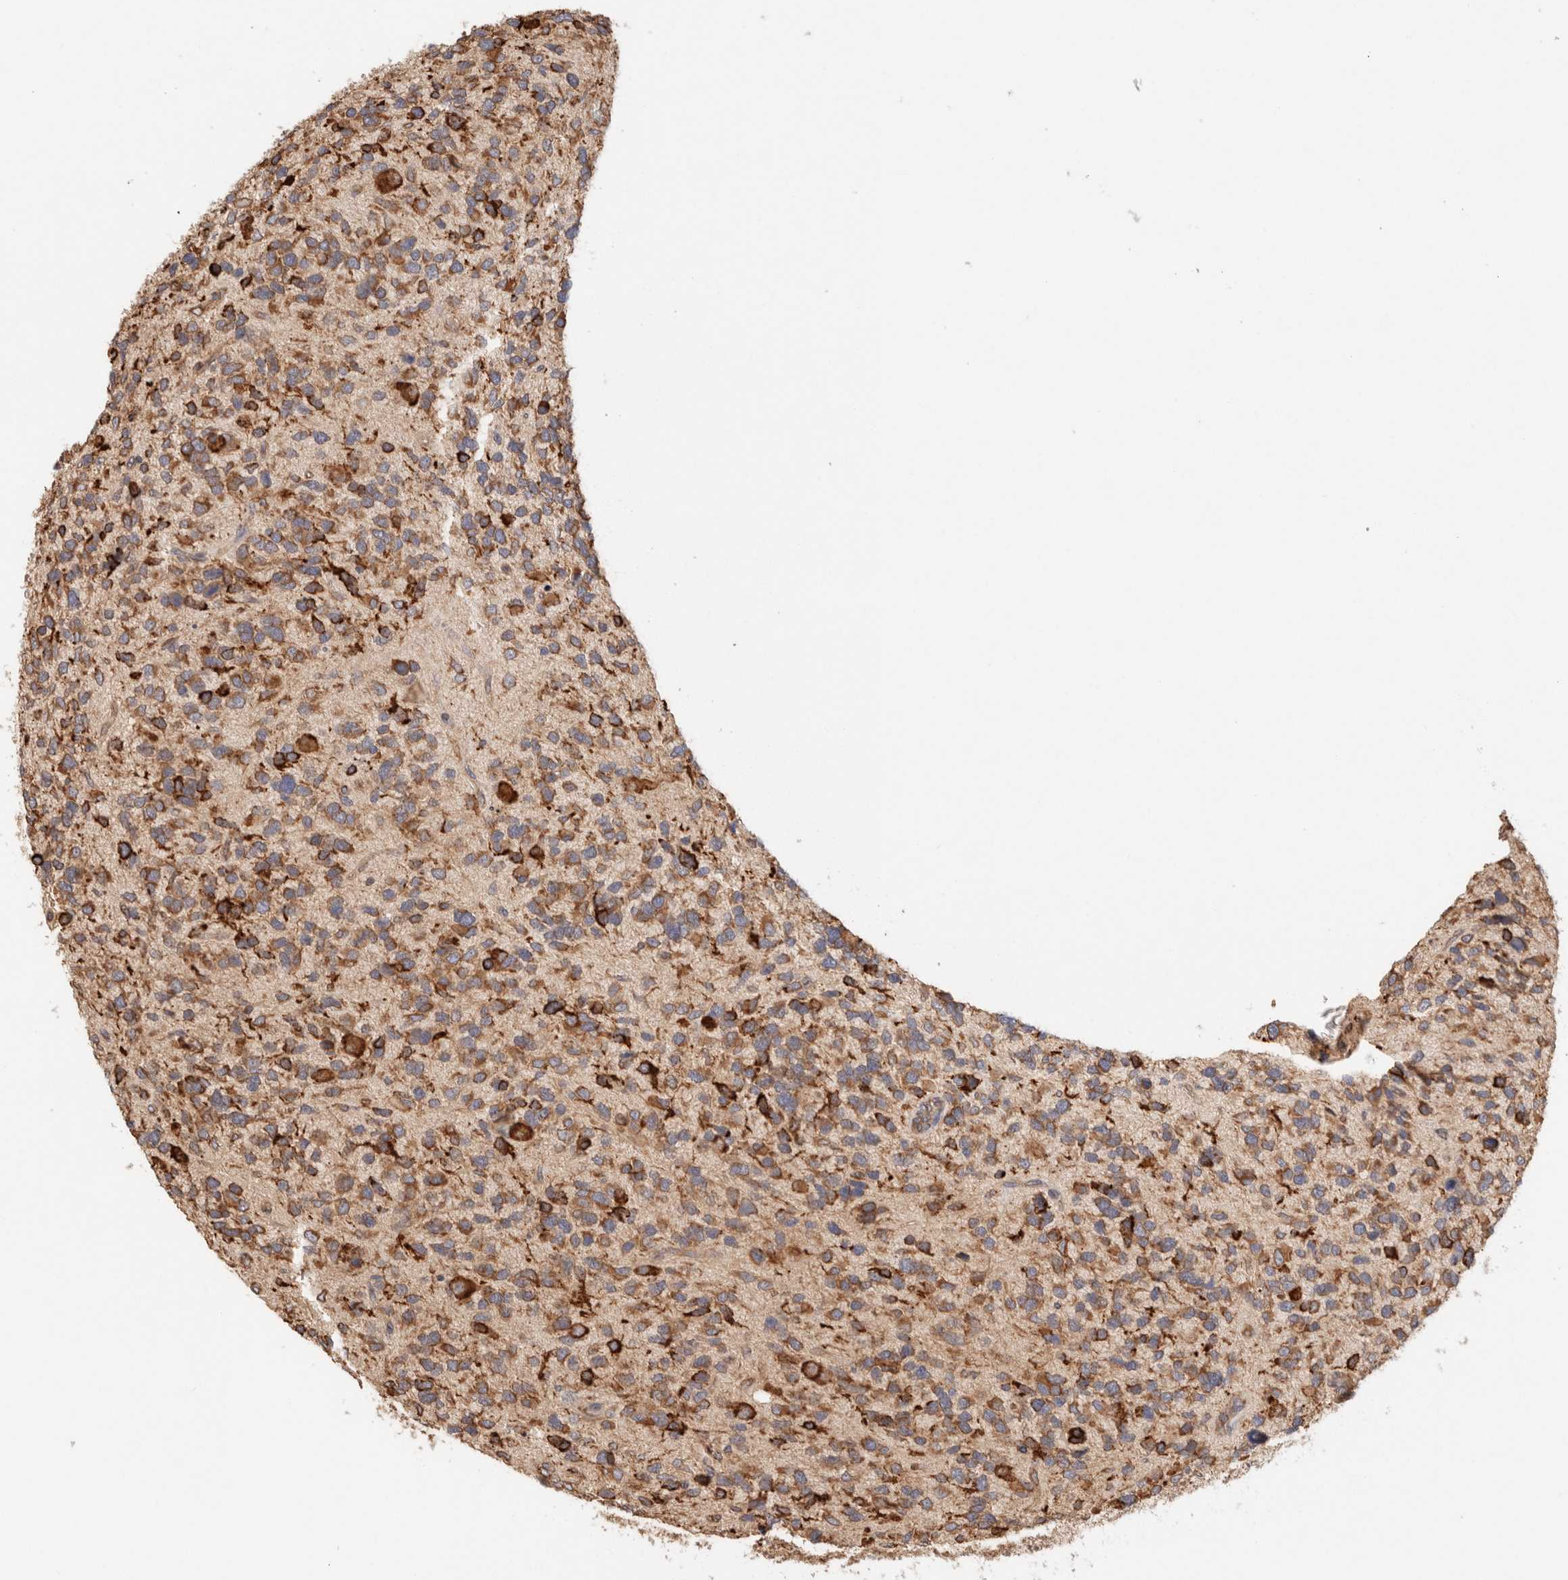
{"staining": {"intensity": "moderate", "quantity": ">75%", "location": "cytoplasmic/membranous"}, "tissue": "glioma", "cell_type": "Tumor cells", "image_type": "cancer", "snomed": [{"axis": "morphology", "description": "Glioma, malignant, High grade"}, {"axis": "topography", "description": "Brain"}], "caption": "A micrograph of human glioma stained for a protein reveals moderate cytoplasmic/membranous brown staining in tumor cells.", "gene": "FER", "patient": {"sex": "female", "age": 58}}